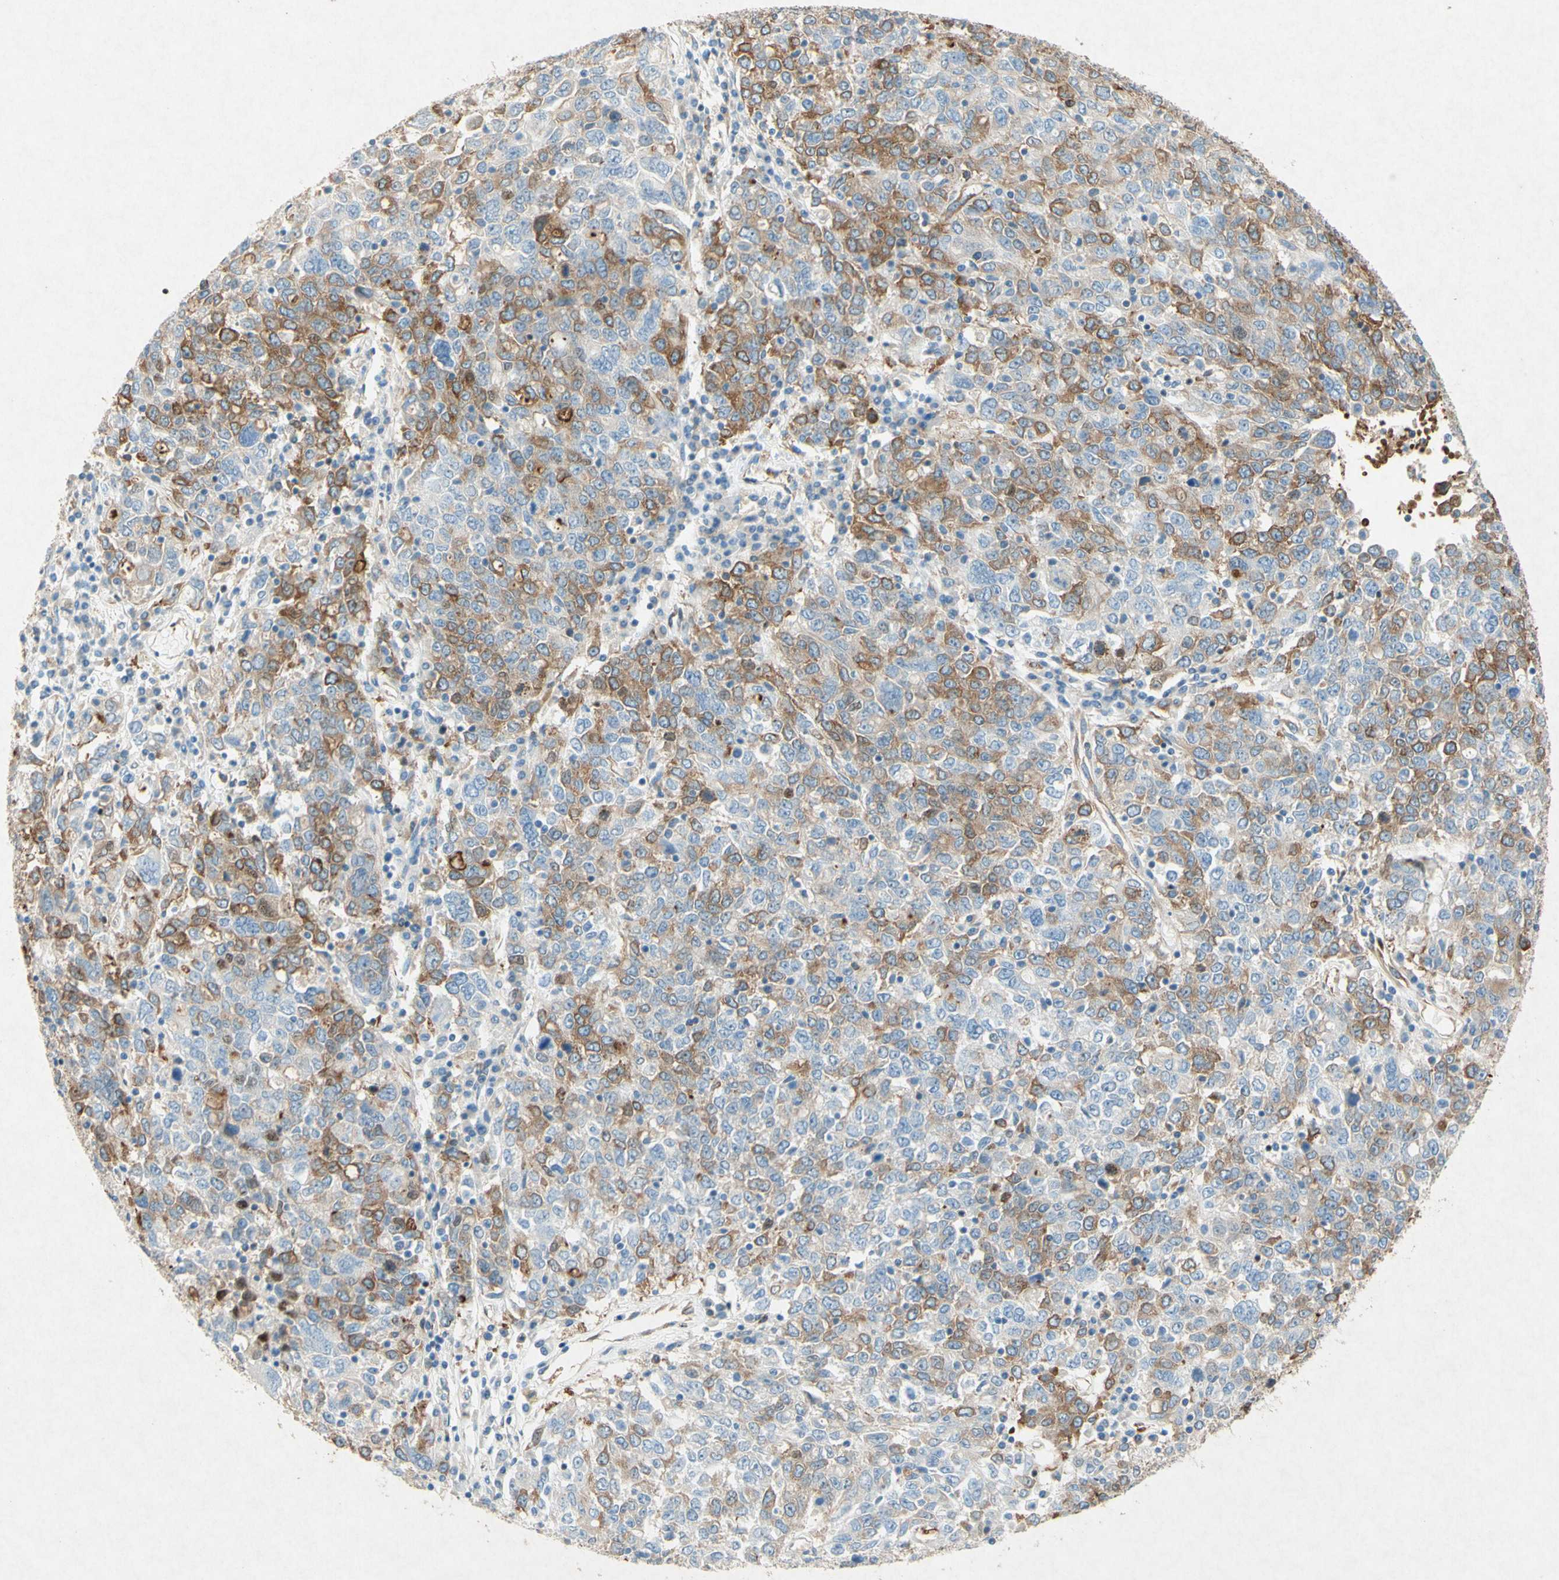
{"staining": {"intensity": "moderate", "quantity": "25%-75%", "location": "cytoplasmic/membranous"}, "tissue": "ovarian cancer", "cell_type": "Tumor cells", "image_type": "cancer", "snomed": [{"axis": "morphology", "description": "Carcinoma, endometroid"}, {"axis": "topography", "description": "Ovary"}], "caption": "Immunohistochemistry (IHC) image of human ovarian endometroid carcinoma stained for a protein (brown), which exhibits medium levels of moderate cytoplasmic/membranous positivity in about 25%-75% of tumor cells.", "gene": "PABPC1", "patient": {"sex": "female", "age": 62}}